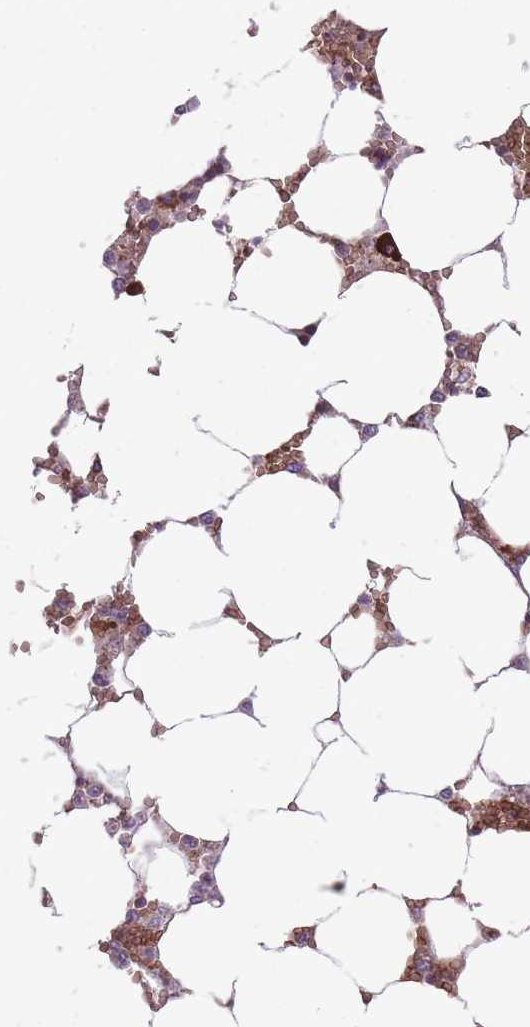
{"staining": {"intensity": "strong", "quantity": "25%-75%", "location": "cytoplasmic/membranous"}, "tissue": "bone marrow", "cell_type": "Hematopoietic cells", "image_type": "normal", "snomed": [{"axis": "morphology", "description": "Normal tissue, NOS"}, {"axis": "topography", "description": "Bone marrow"}], "caption": "A brown stain labels strong cytoplasmic/membranous positivity of a protein in hematopoietic cells of unremarkable human bone marrow.", "gene": "ANKRD10", "patient": {"sex": "male", "age": 64}}